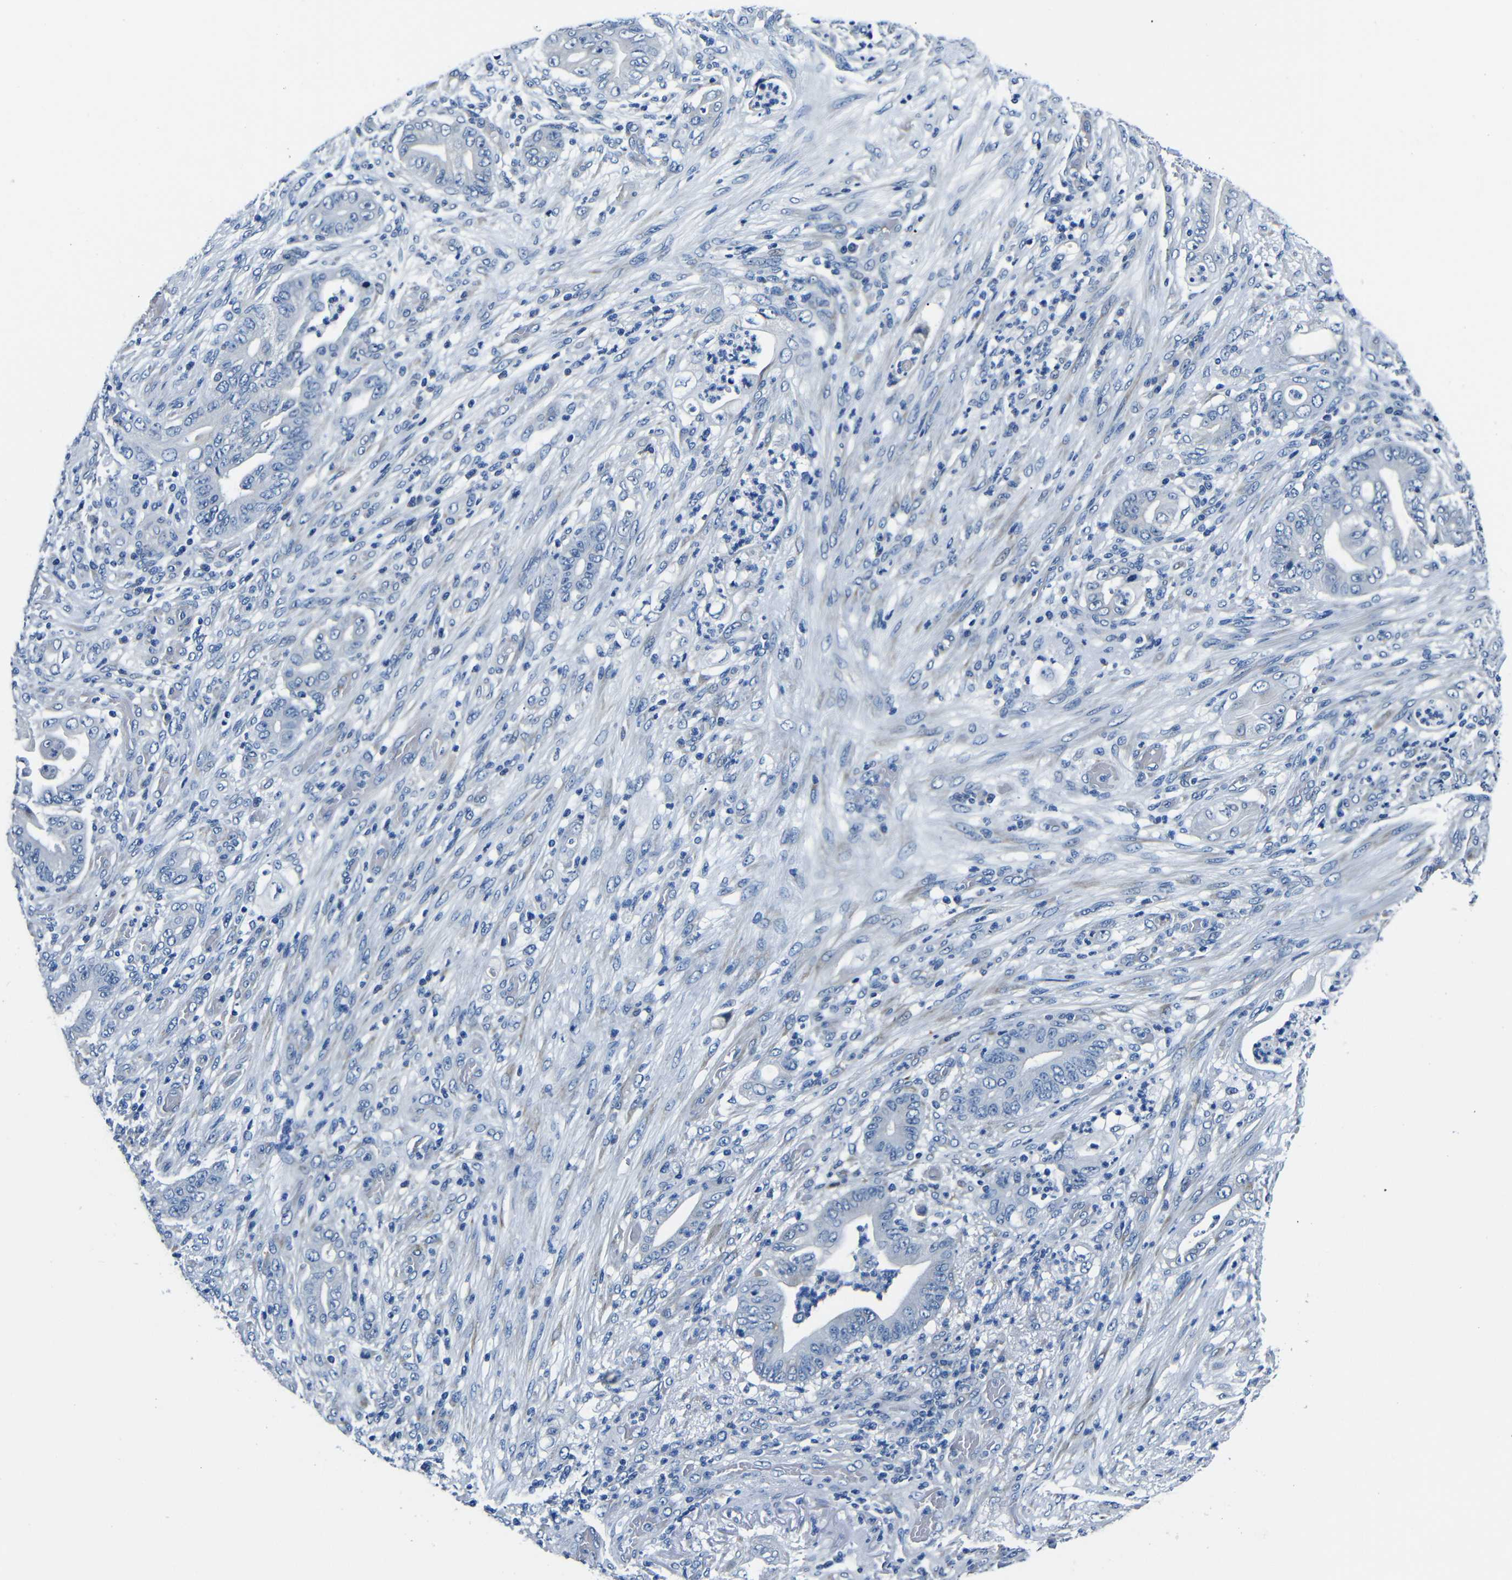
{"staining": {"intensity": "negative", "quantity": "none", "location": "none"}, "tissue": "stomach cancer", "cell_type": "Tumor cells", "image_type": "cancer", "snomed": [{"axis": "morphology", "description": "Adenocarcinoma, NOS"}, {"axis": "topography", "description": "Stomach"}], "caption": "An IHC micrograph of adenocarcinoma (stomach) is shown. There is no staining in tumor cells of adenocarcinoma (stomach). (IHC, brightfield microscopy, high magnification).", "gene": "TNFAIP1", "patient": {"sex": "female", "age": 73}}